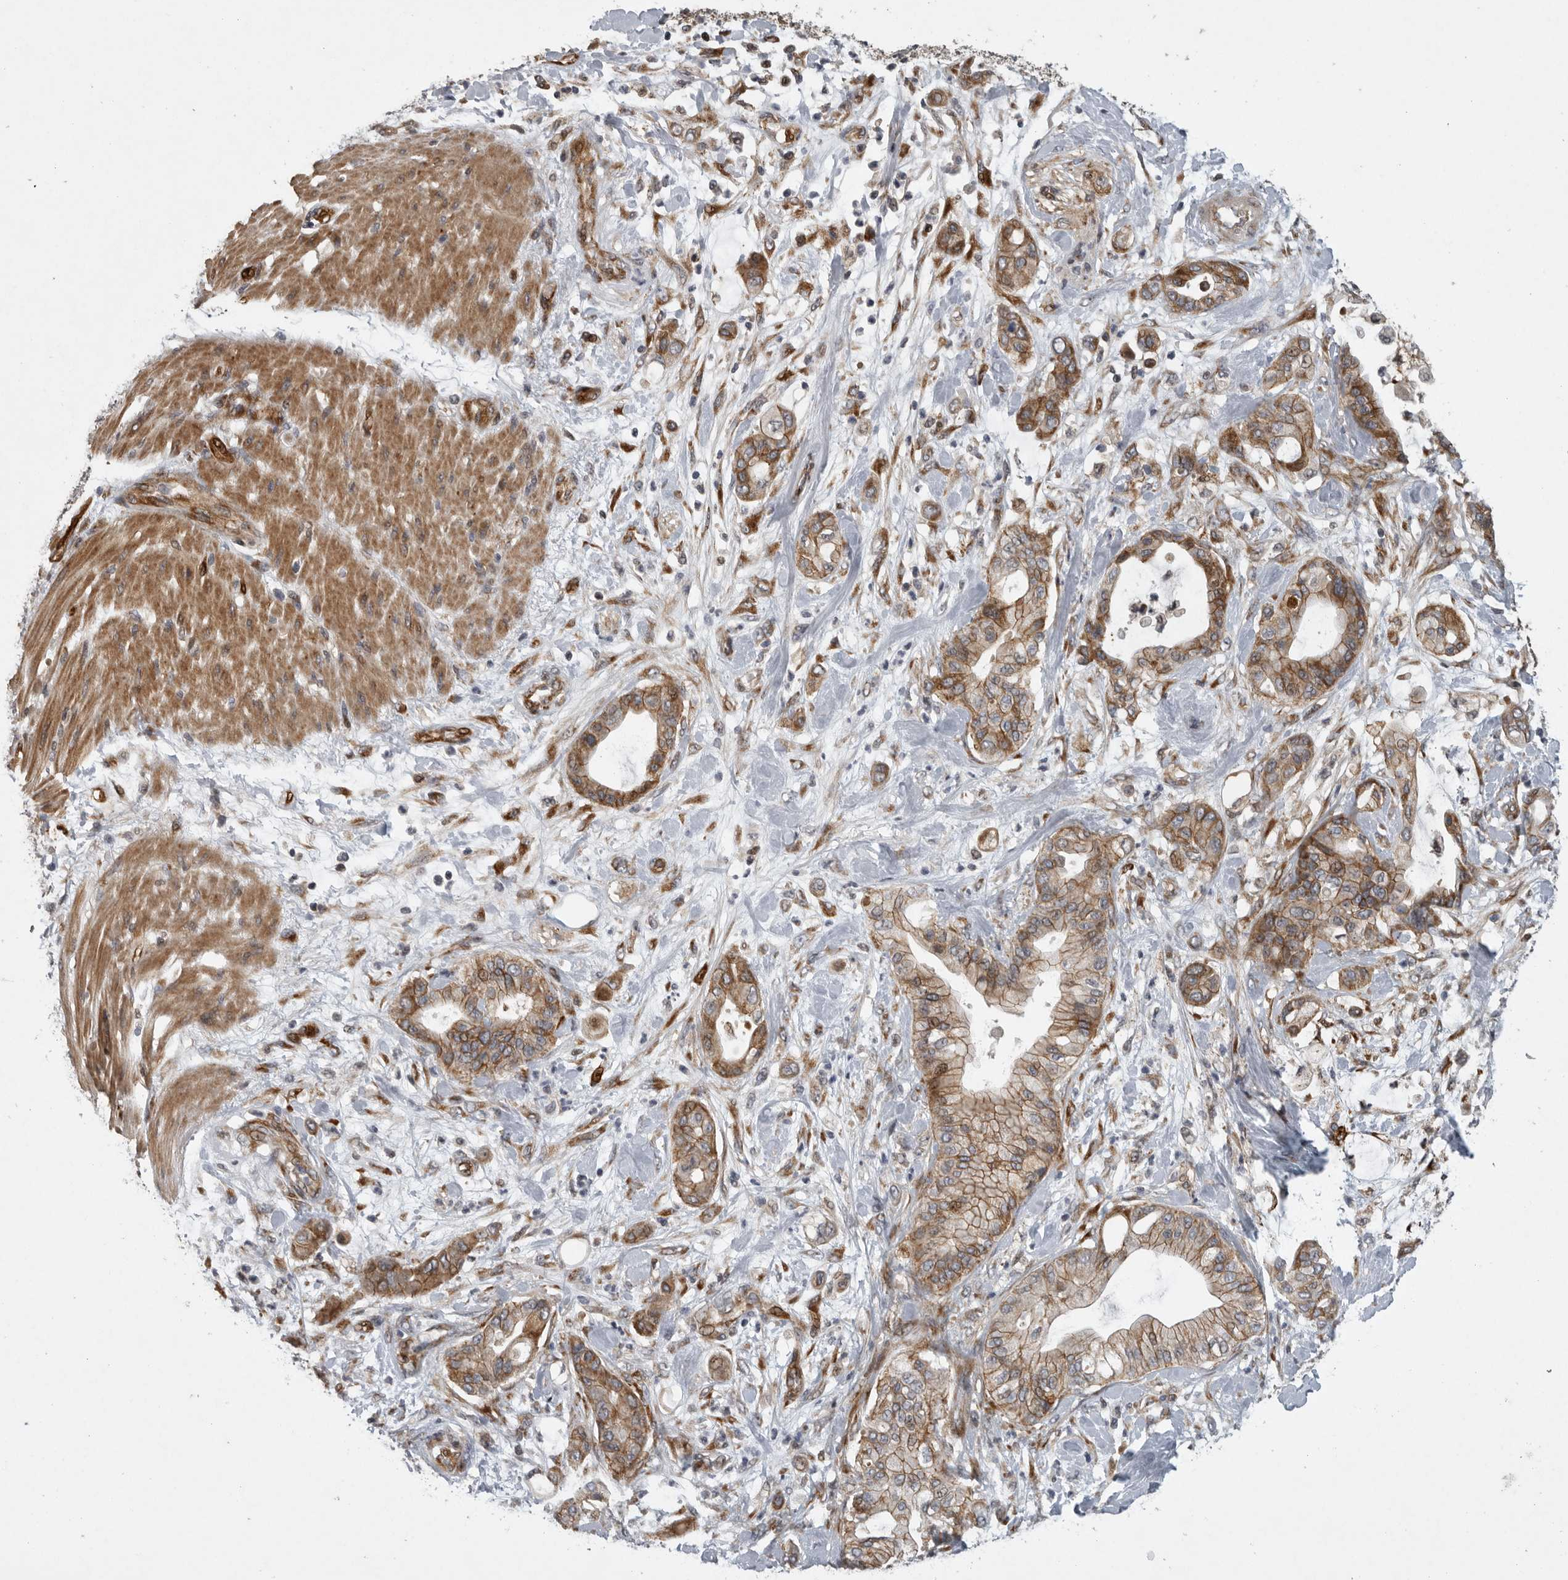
{"staining": {"intensity": "moderate", "quantity": ">75%", "location": "cytoplasmic/membranous"}, "tissue": "pancreatic cancer", "cell_type": "Tumor cells", "image_type": "cancer", "snomed": [{"axis": "morphology", "description": "Adenocarcinoma, NOS"}, {"axis": "morphology", "description": "Adenocarcinoma, metastatic, NOS"}, {"axis": "topography", "description": "Lymph node"}, {"axis": "topography", "description": "Pancreas"}, {"axis": "topography", "description": "Duodenum"}], "caption": "A medium amount of moderate cytoplasmic/membranous positivity is present in approximately >75% of tumor cells in pancreatic metastatic adenocarcinoma tissue.", "gene": "MPDZ", "patient": {"sex": "female", "age": 64}}